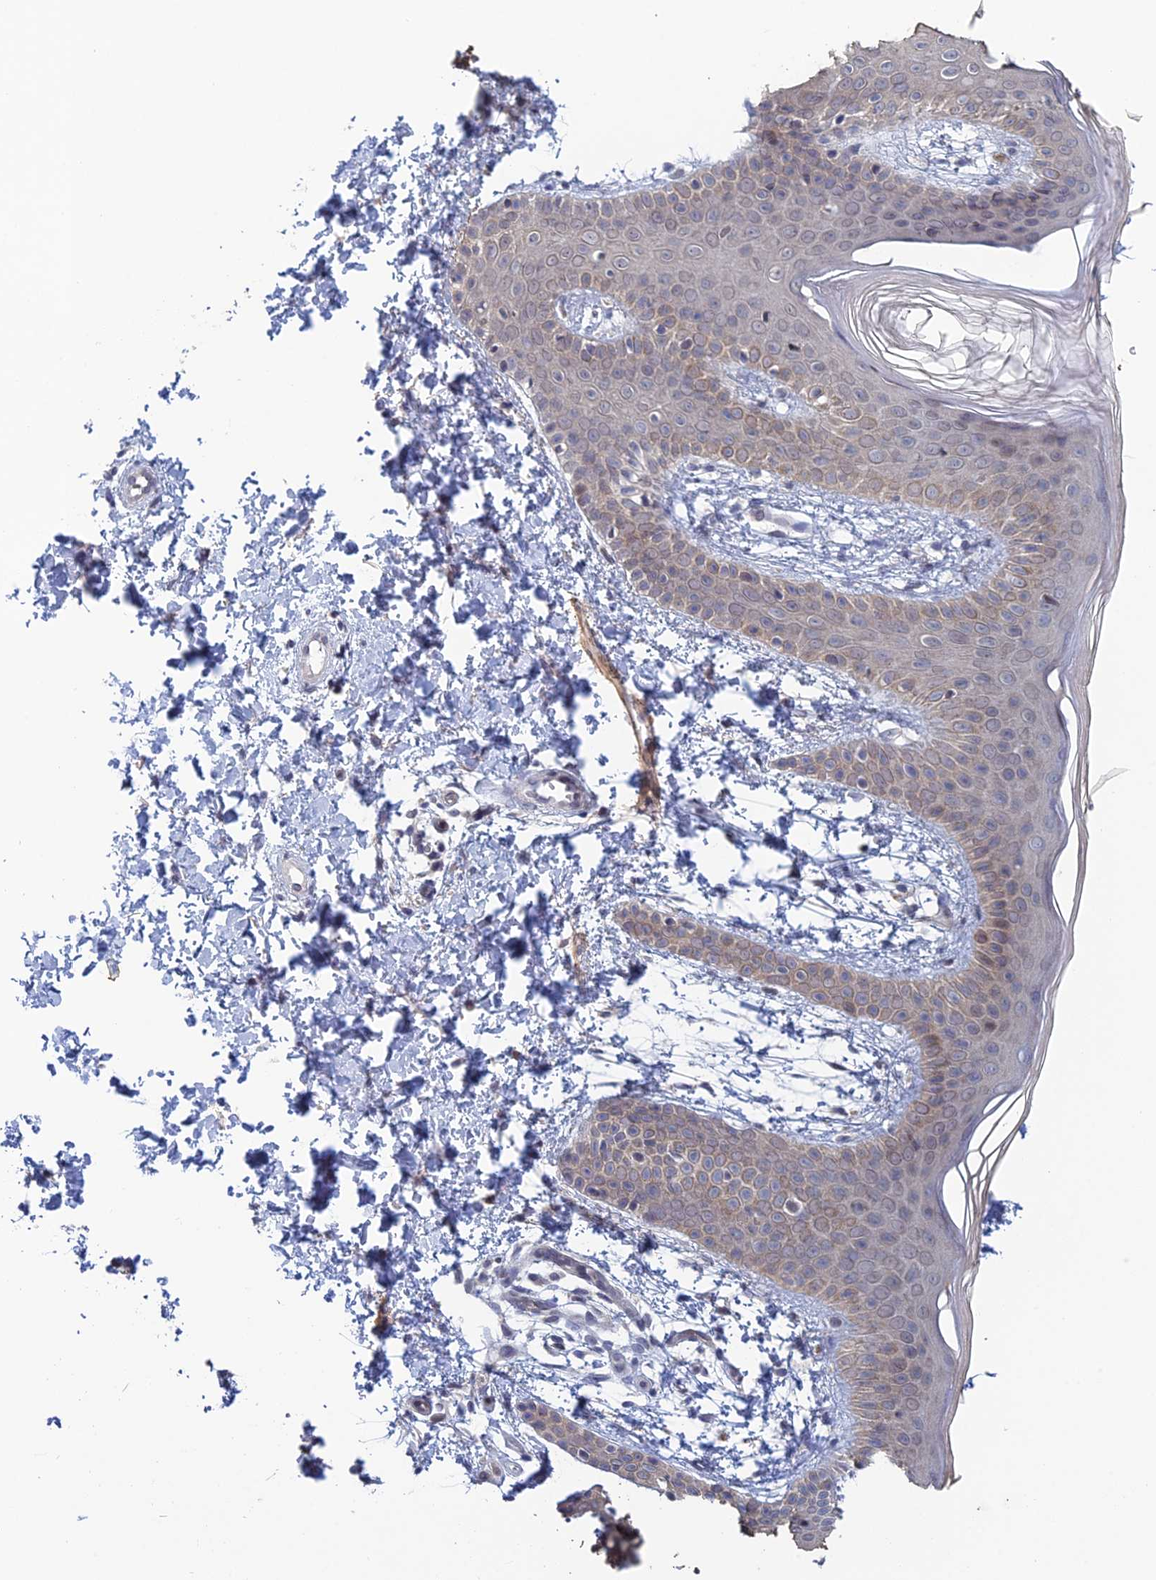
{"staining": {"intensity": "weak", "quantity": "25%-75%", "location": "cytoplasmic/membranous"}, "tissue": "skin", "cell_type": "Fibroblasts", "image_type": "normal", "snomed": [{"axis": "morphology", "description": "Normal tissue, NOS"}, {"axis": "topography", "description": "Skin"}], "caption": "Fibroblasts reveal weak cytoplasmic/membranous positivity in about 25%-75% of cells in unremarkable skin. Using DAB (3,3'-diaminobenzidine) (brown) and hematoxylin (blue) stains, captured at high magnification using brightfield microscopy.", "gene": "SRA1", "patient": {"sex": "male", "age": 36}}